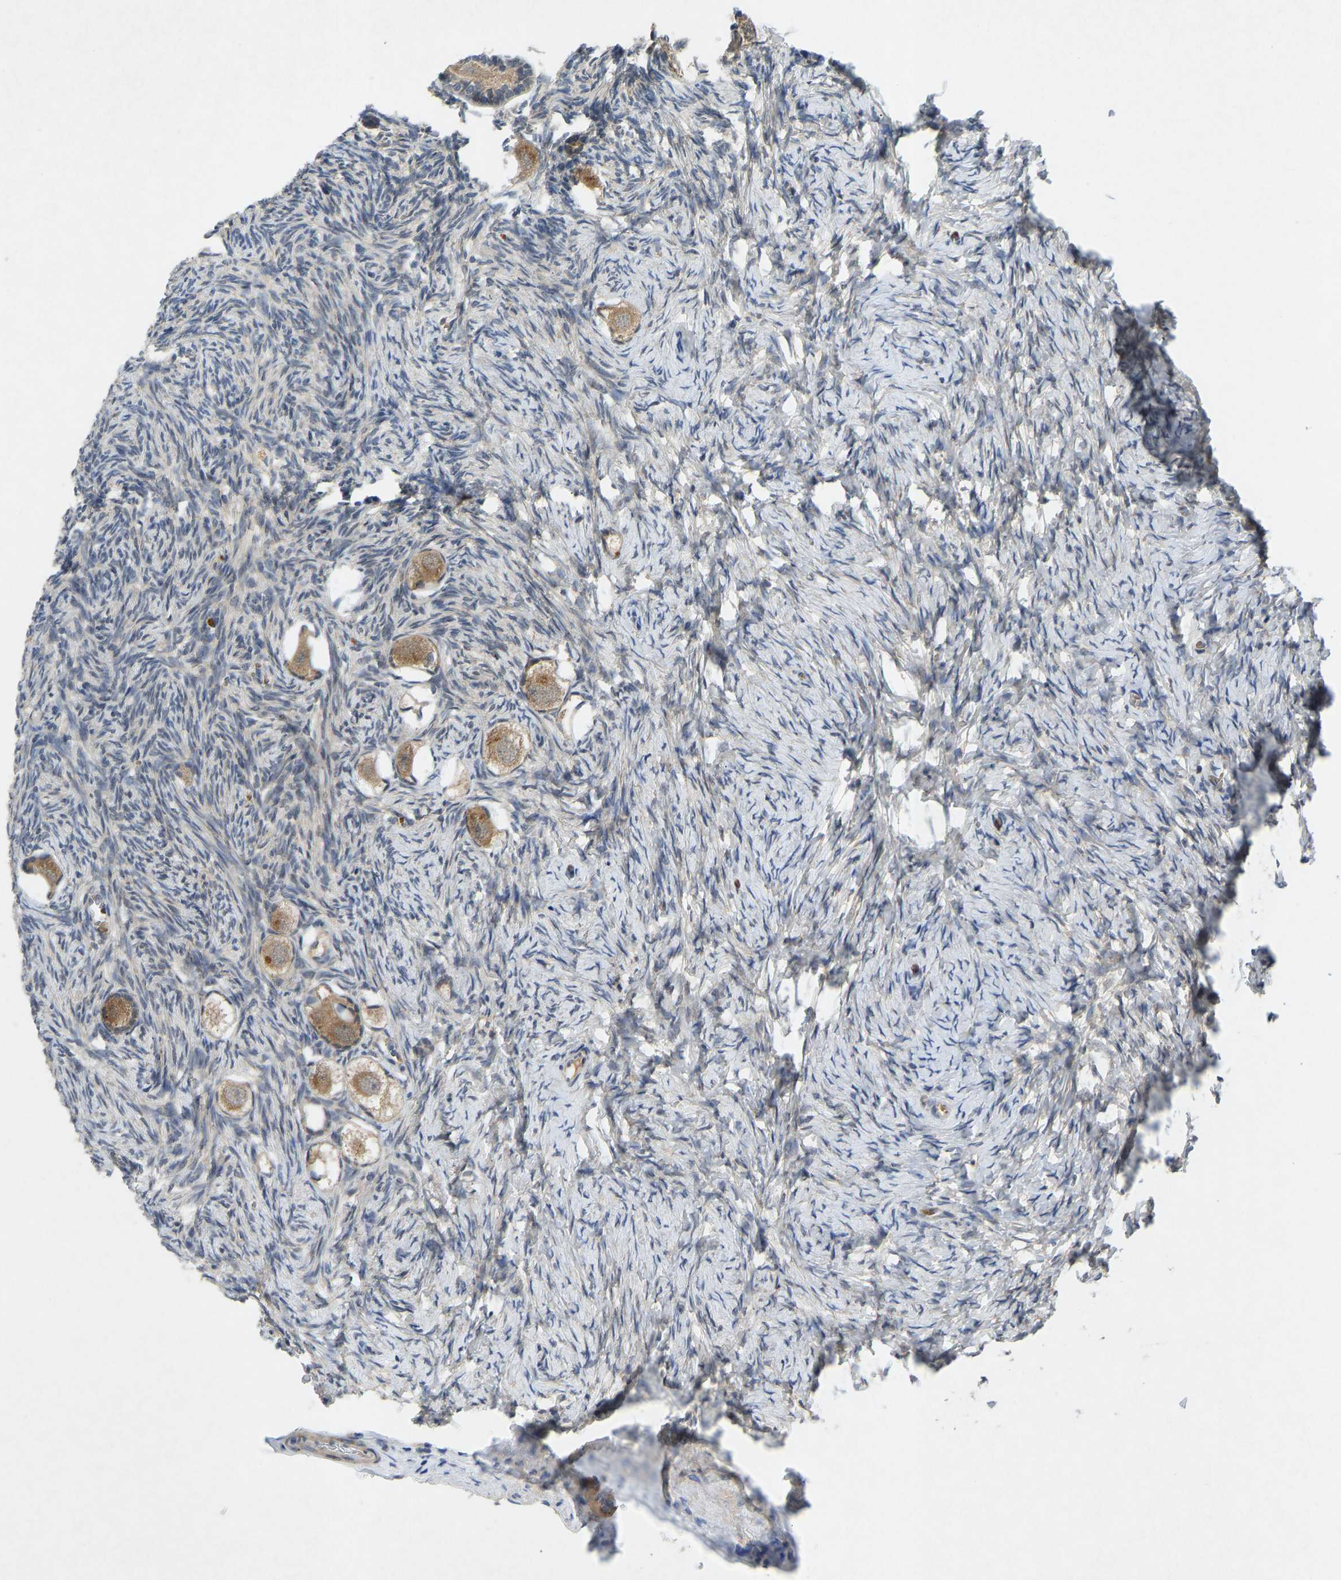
{"staining": {"intensity": "moderate", "quantity": ">75%", "location": "cytoplasmic/membranous"}, "tissue": "ovary", "cell_type": "Follicle cells", "image_type": "normal", "snomed": [{"axis": "morphology", "description": "Normal tissue, NOS"}, {"axis": "topography", "description": "Ovary"}], "caption": "Benign ovary reveals moderate cytoplasmic/membranous positivity in approximately >75% of follicle cells, visualized by immunohistochemistry.", "gene": "PDE7A", "patient": {"sex": "female", "age": 27}}